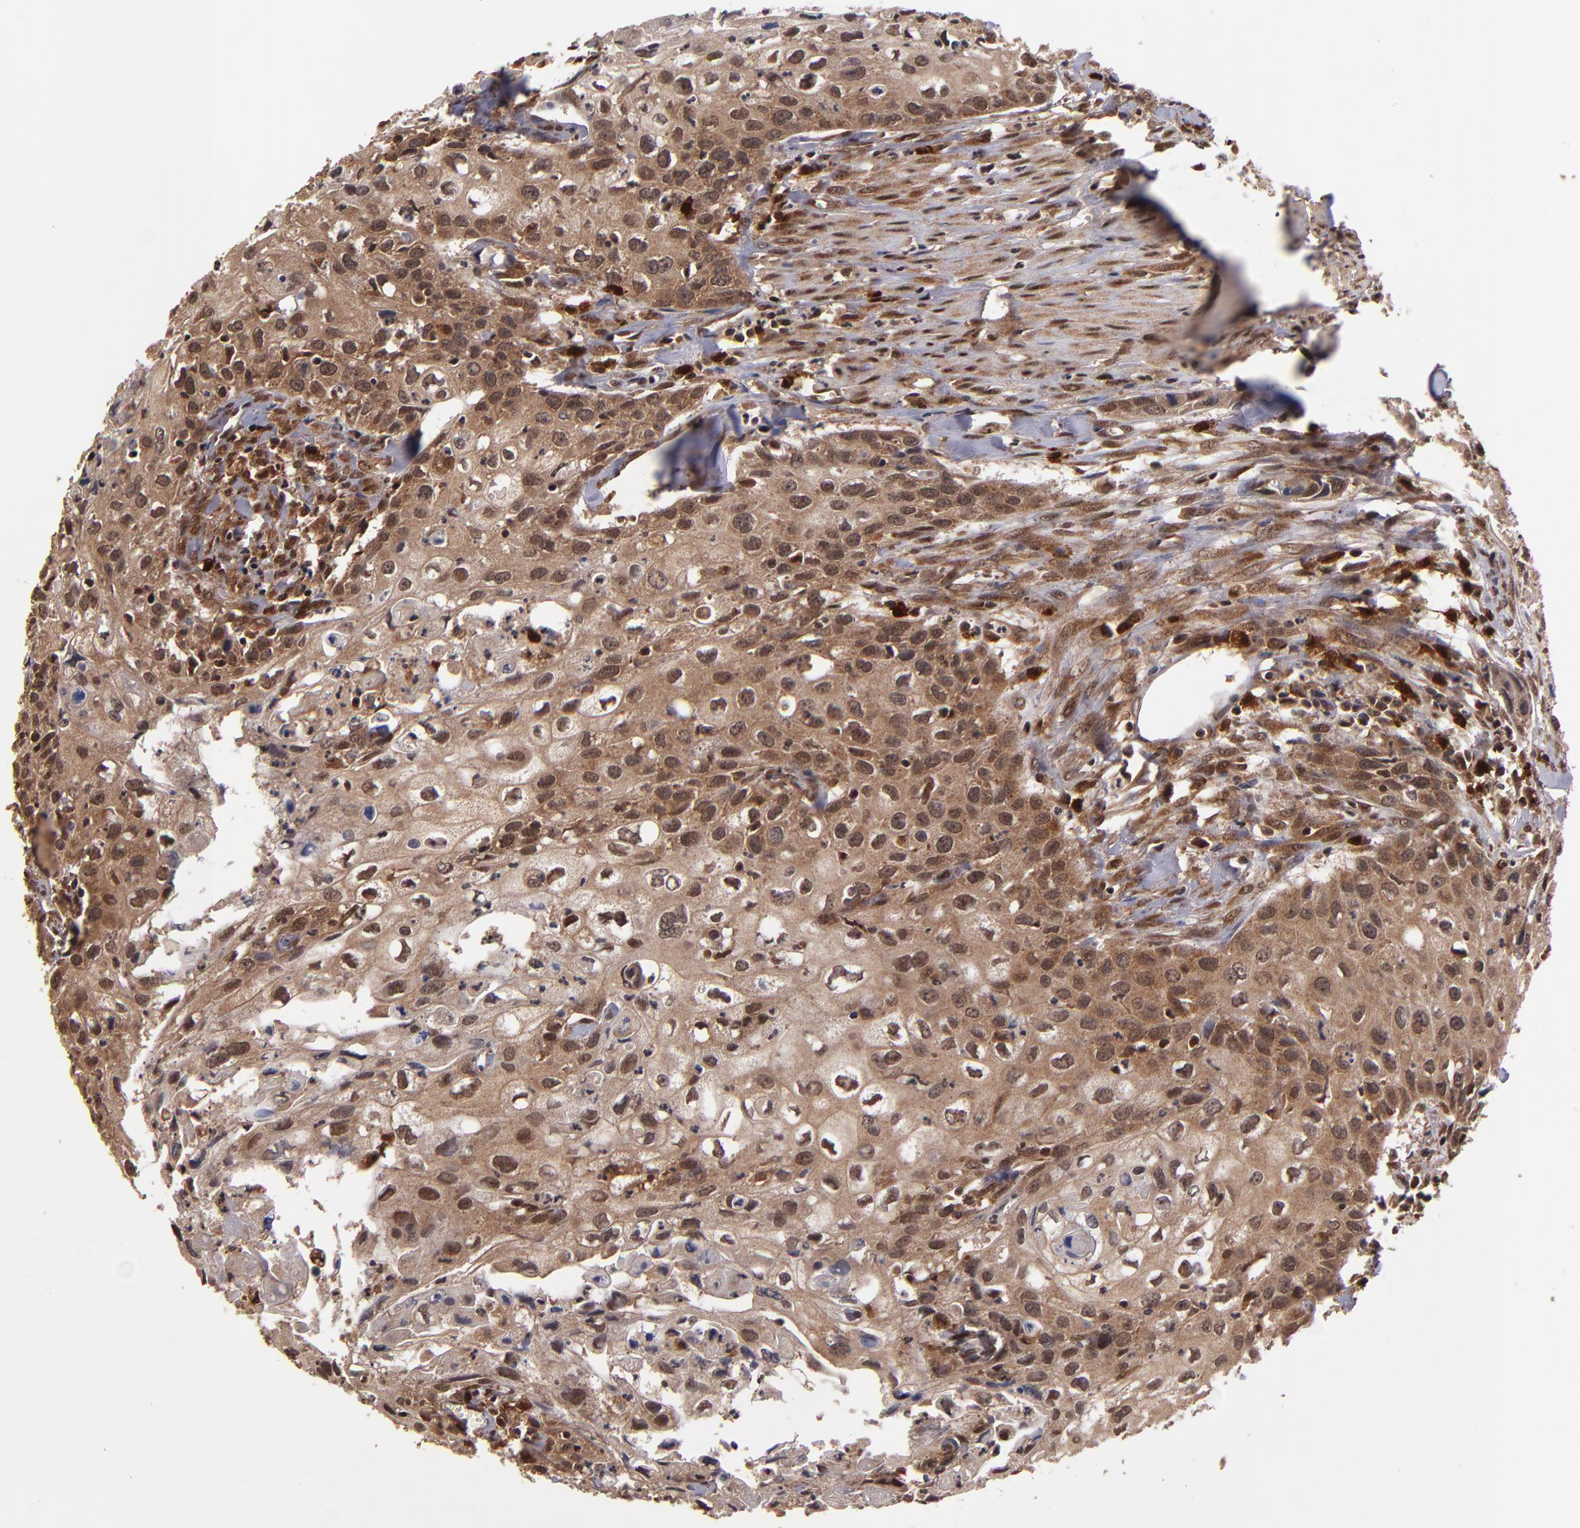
{"staining": {"intensity": "strong", "quantity": ">75%", "location": "cytoplasmic/membranous"}, "tissue": "urothelial cancer", "cell_type": "Tumor cells", "image_type": "cancer", "snomed": [{"axis": "morphology", "description": "Urothelial carcinoma, High grade"}, {"axis": "topography", "description": "Urinary bladder"}], "caption": "Urothelial cancer stained for a protein shows strong cytoplasmic/membranous positivity in tumor cells.", "gene": "NFE2L2", "patient": {"sex": "male", "age": 54}}